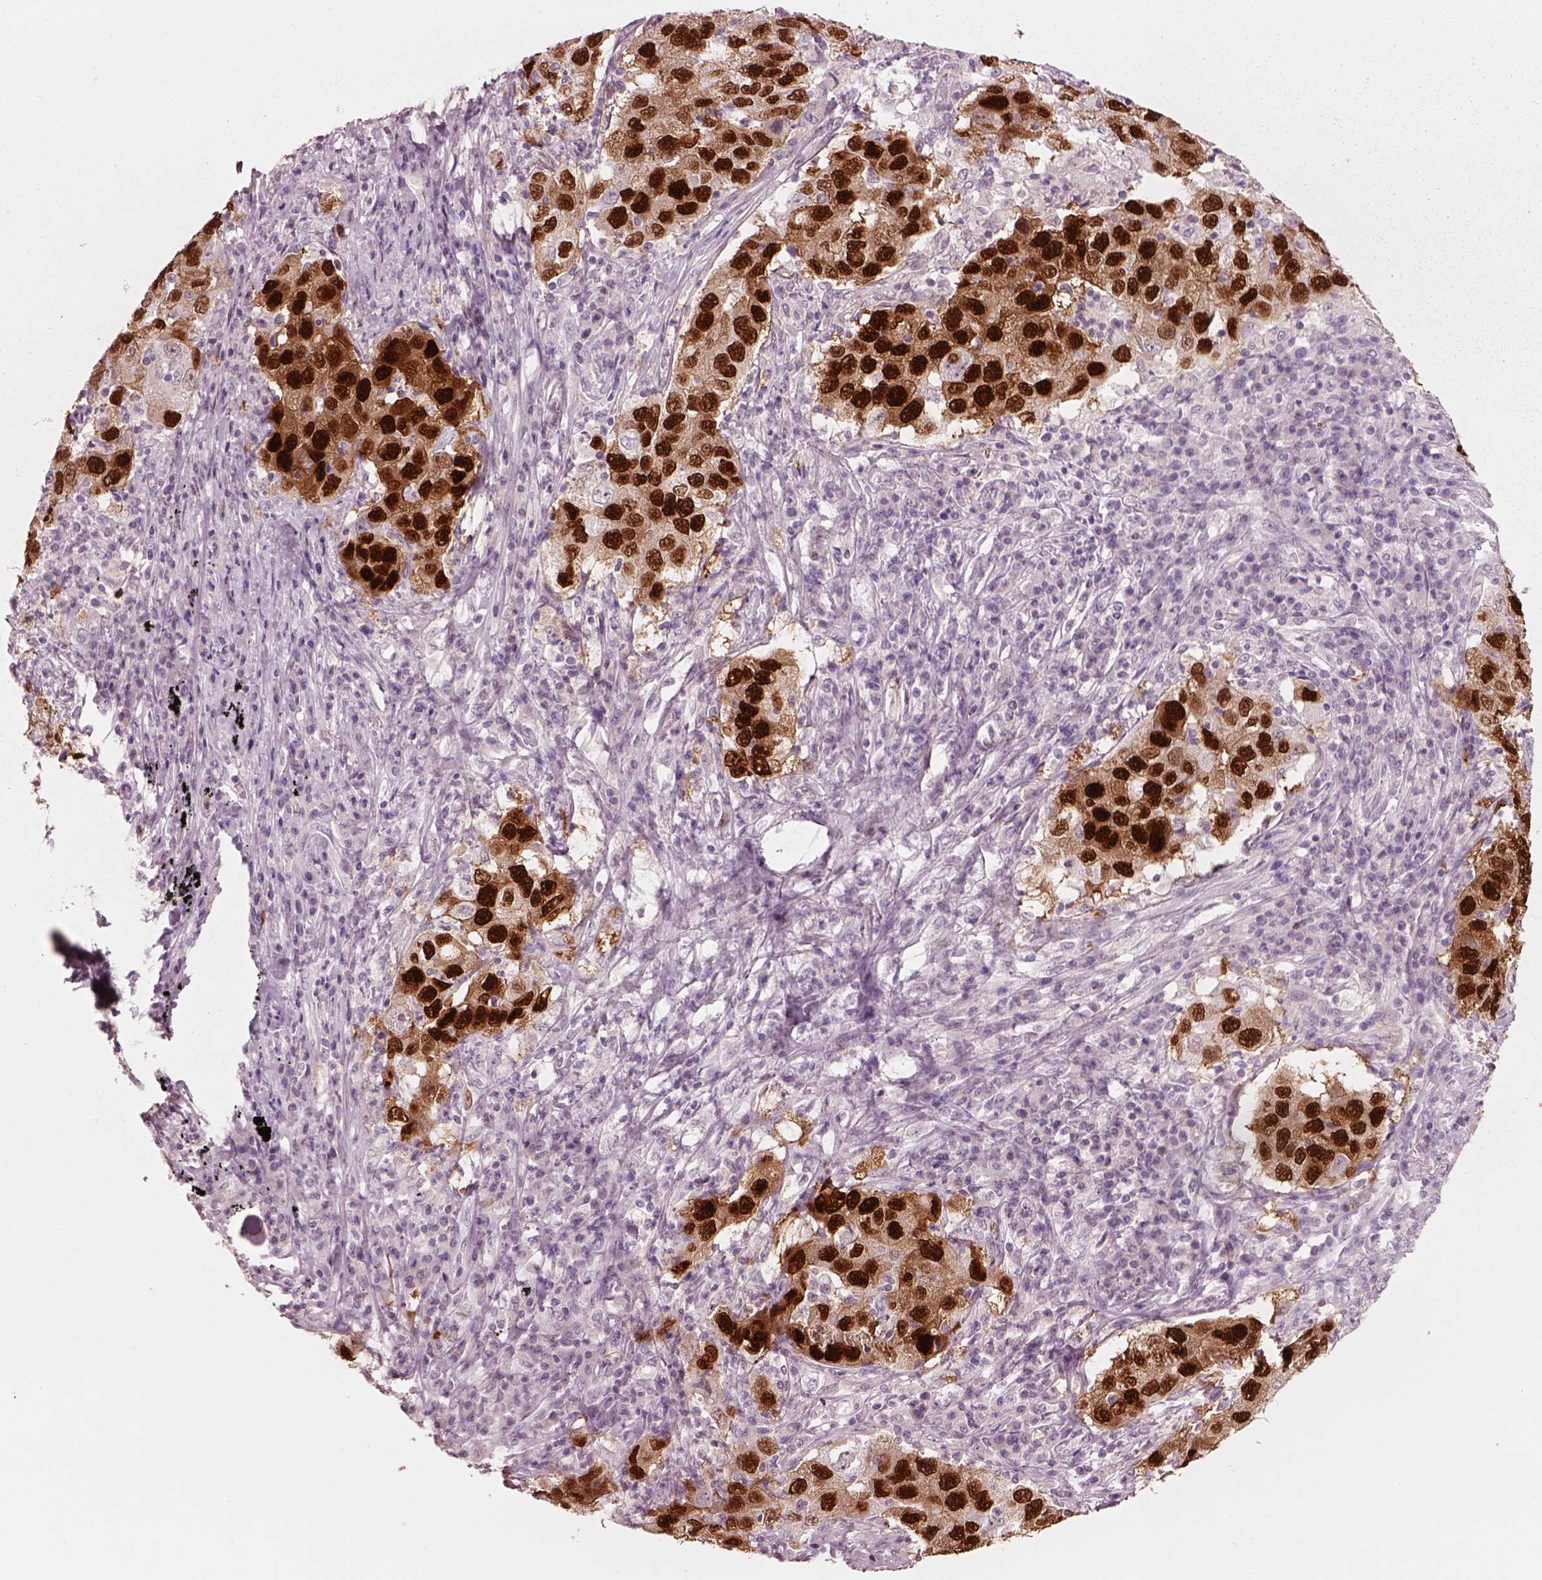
{"staining": {"intensity": "strong", "quantity": ">75%", "location": "cytoplasmic/membranous,nuclear"}, "tissue": "lung cancer", "cell_type": "Tumor cells", "image_type": "cancer", "snomed": [{"axis": "morphology", "description": "Adenocarcinoma, NOS"}, {"axis": "topography", "description": "Lung"}], "caption": "Tumor cells demonstrate high levels of strong cytoplasmic/membranous and nuclear staining in about >75% of cells in human adenocarcinoma (lung).", "gene": "SOX9", "patient": {"sex": "male", "age": 73}}